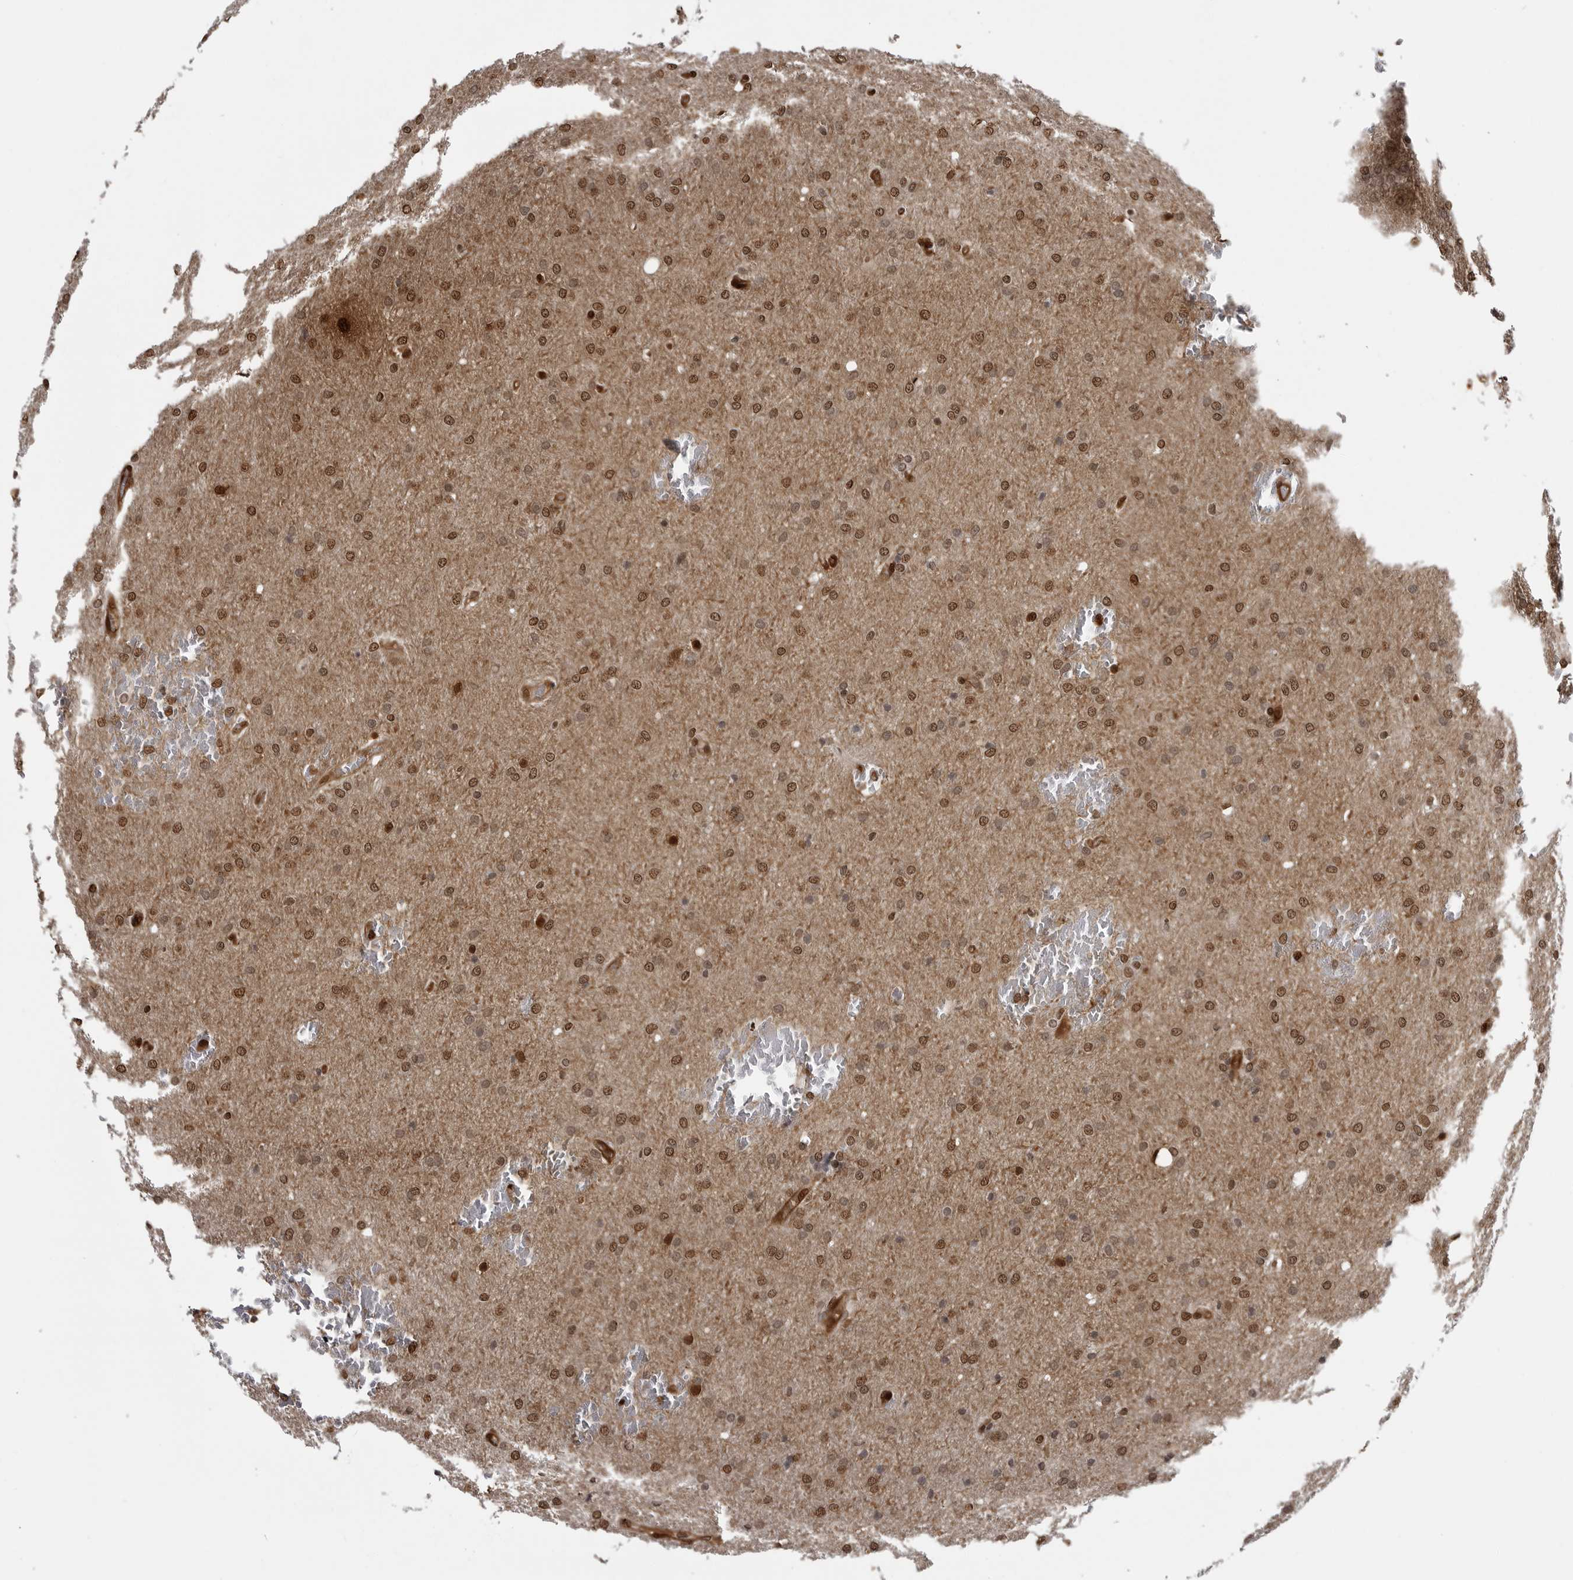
{"staining": {"intensity": "moderate", "quantity": ">75%", "location": "nuclear"}, "tissue": "glioma", "cell_type": "Tumor cells", "image_type": "cancer", "snomed": [{"axis": "morphology", "description": "Glioma, malignant, Low grade"}, {"axis": "topography", "description": "Brain"}], "caption": "A micrograph of human glioma stained for a protein demonstrates moderate nuclear brown staining in tumor cells. (brown staining indicates protein expression, while blue staining denotes nuclei).", "gene": "SMAD2", "patient": {"sex": "female", "age": 37}}